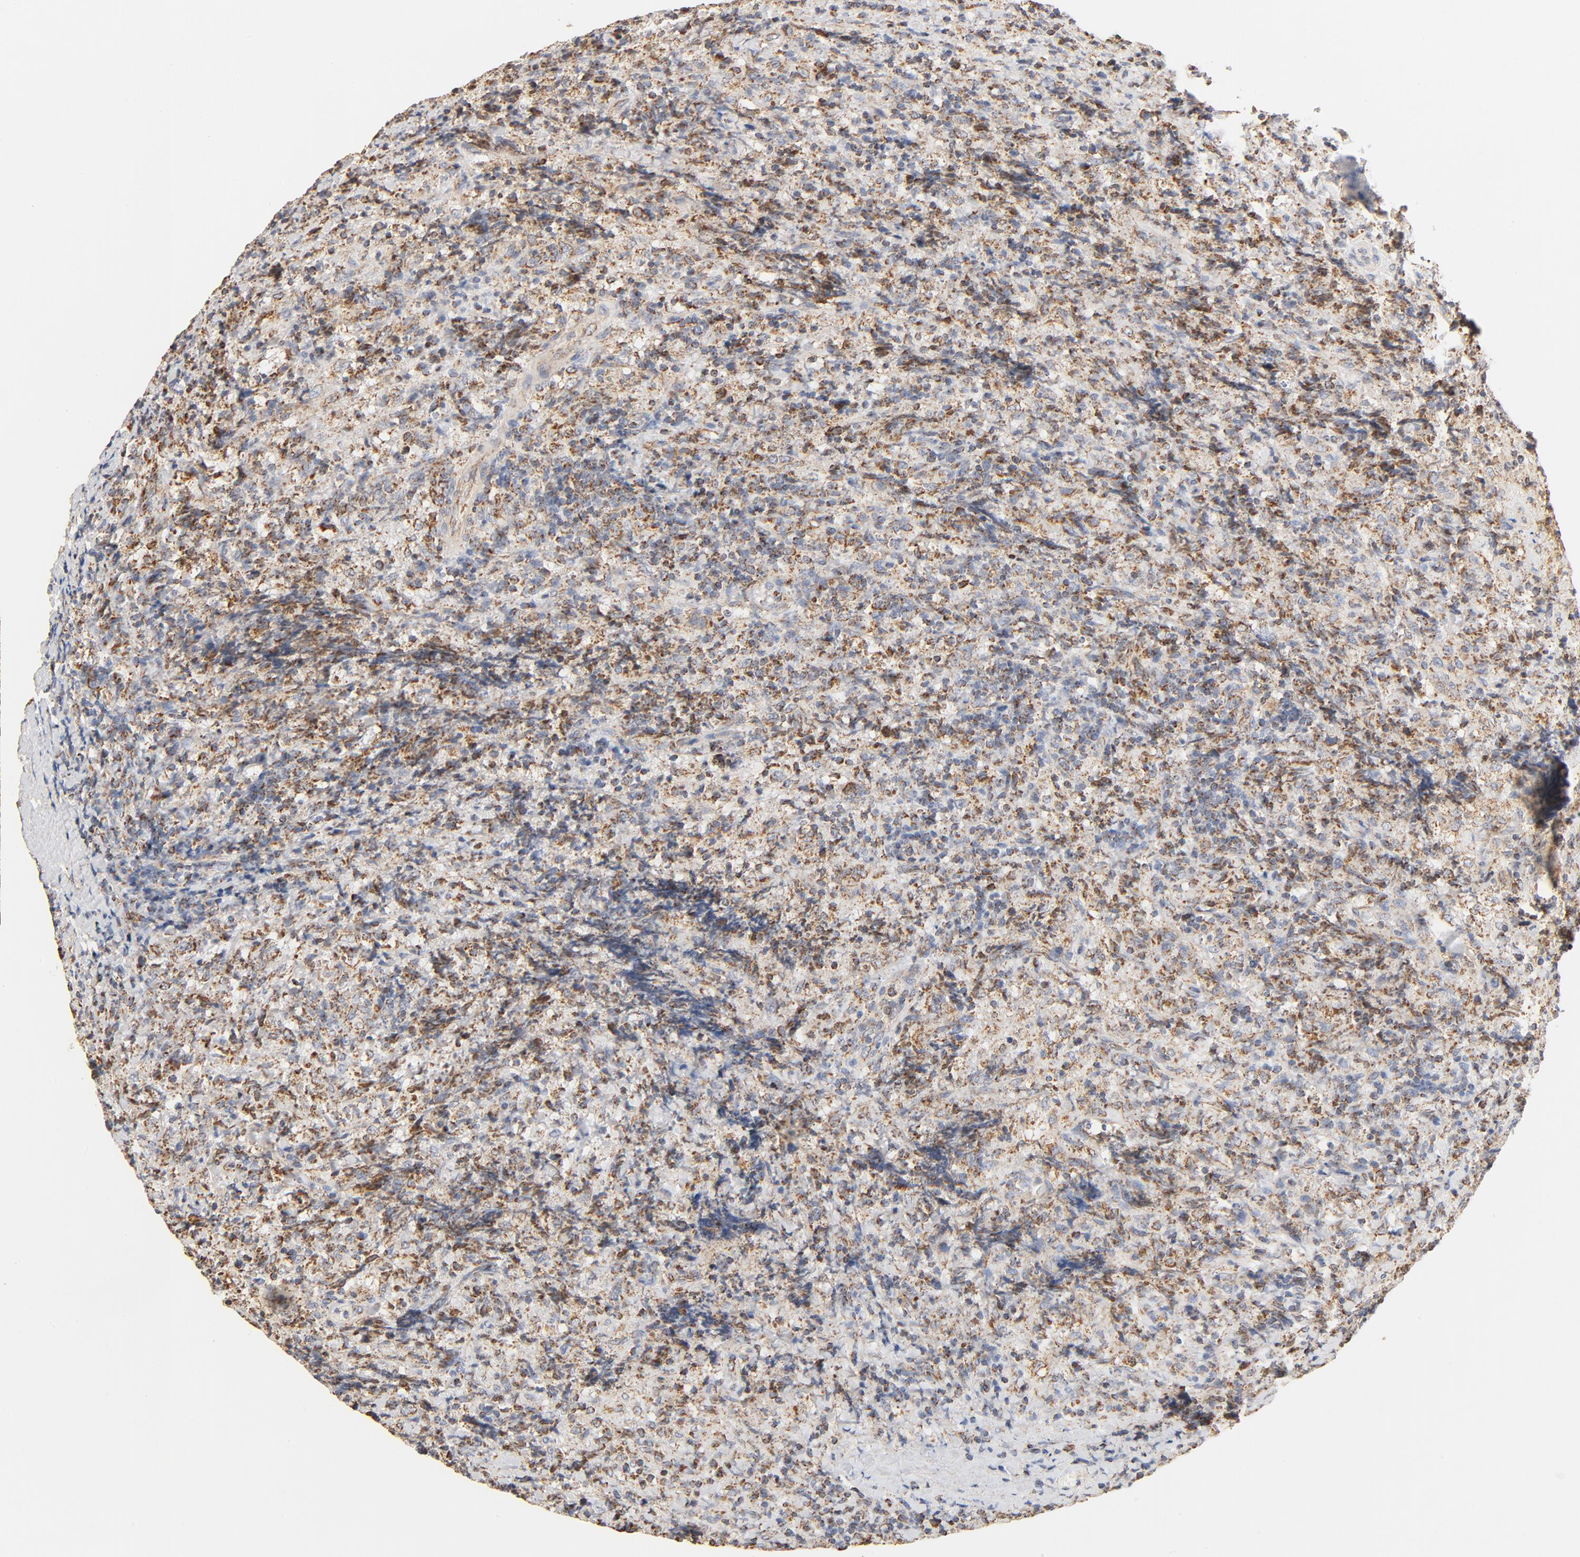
{"staining": {"intensity": "moderate", "quantity": ">75%", "location": "cytoplasmic/membranous"}, "tissue": "lymphoma", "cell_type": "Tumor cells", "image_type": "cancer", "snomed": [{"axis": "morphology", "description": "Malignant lymphoma, non-Hodgkin's type, High grade"}, {"axis": "topography", "description": "Tonsil"}], "caption": "This is an image of immunohistochemistry staining of high-grade malignant lymphoma, non-Hodgkin's type, which shows moderate expression in the cytoplasmic/membranous of tumor cells.", "gene": "COX4I1", "patient": {"sex": "female", "age": 36}}